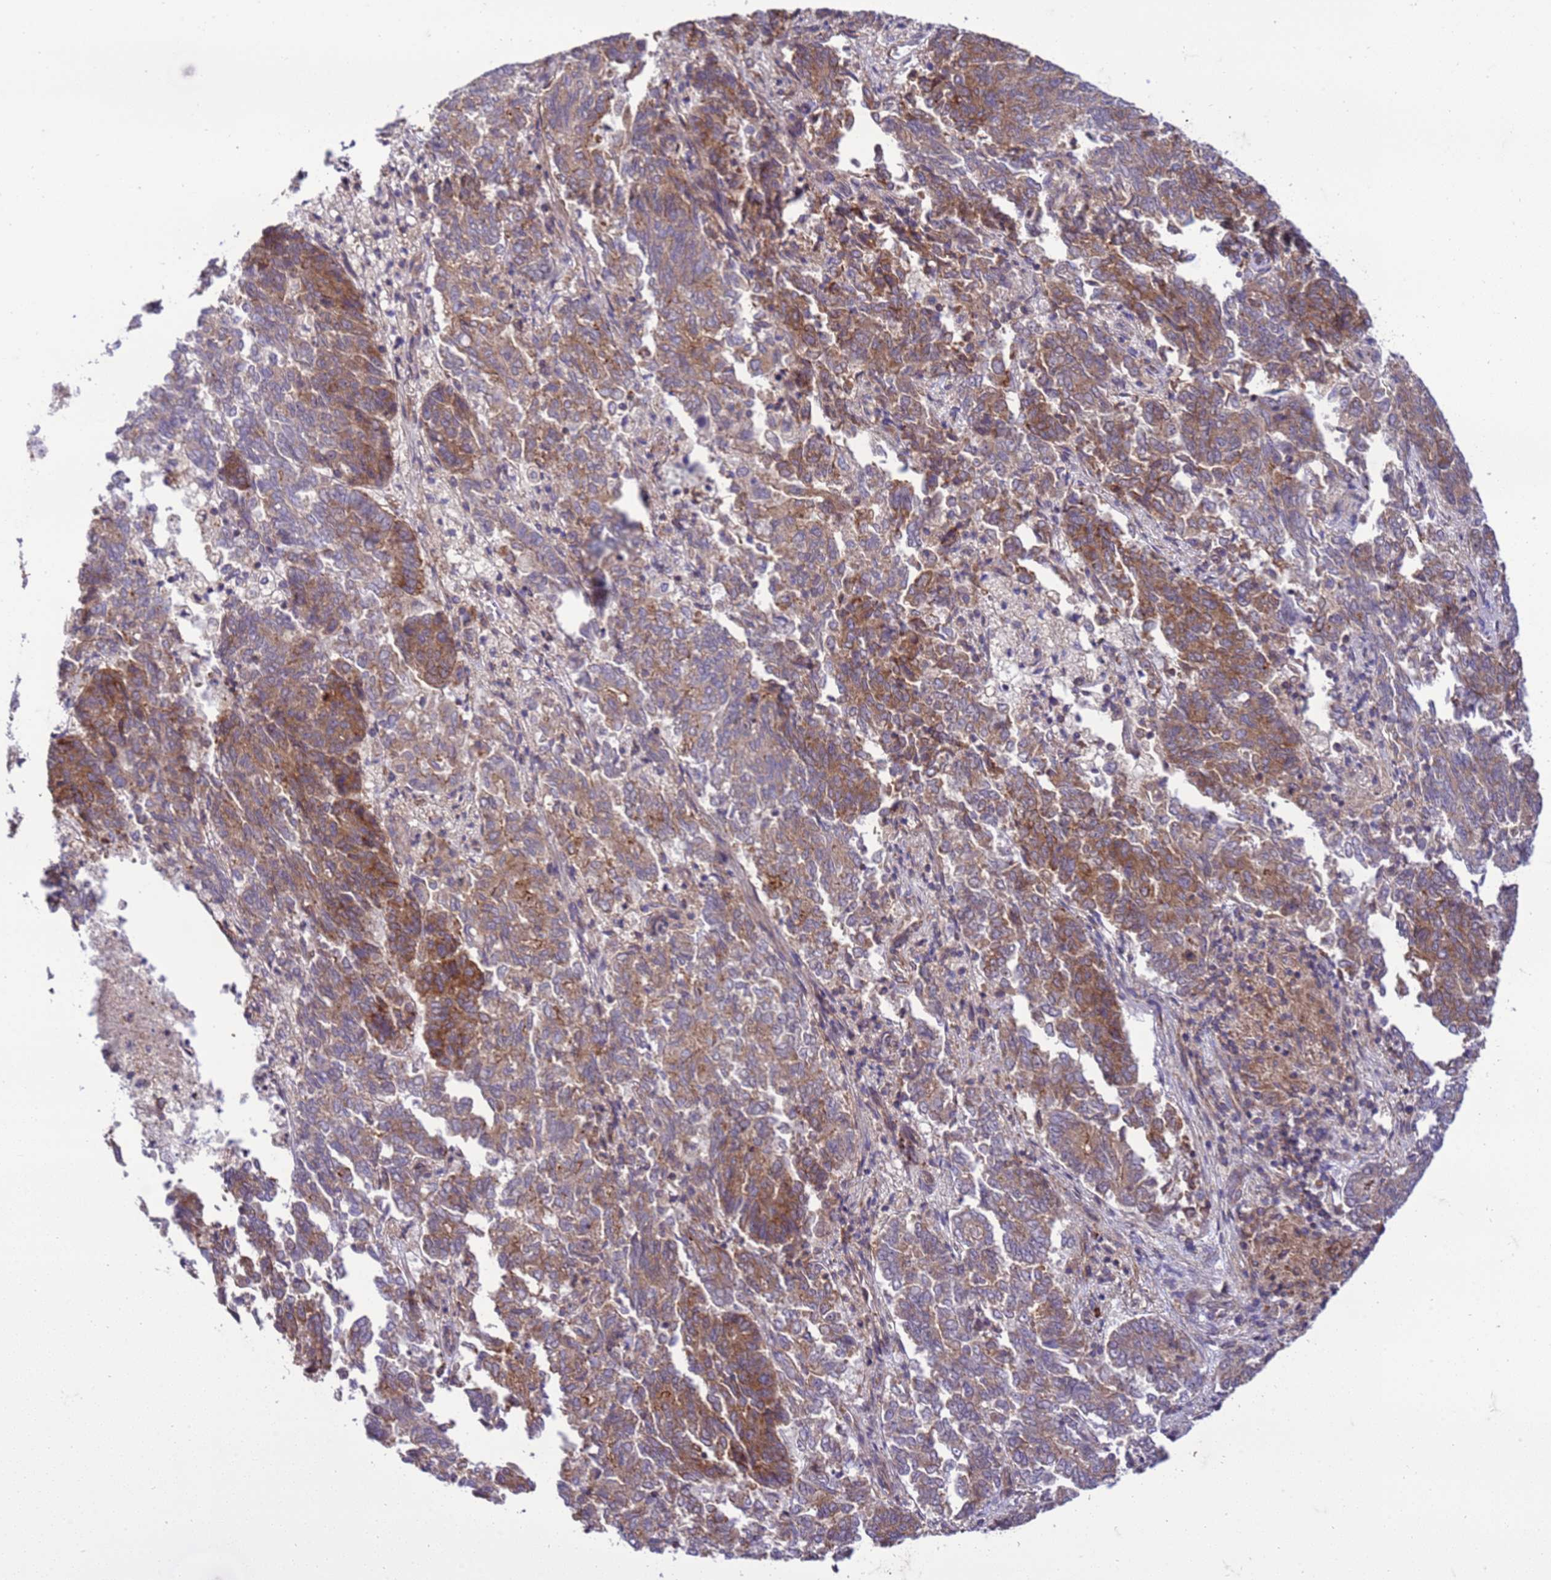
{"staining": {"intensity": "moderate", "quantity": ">75%", "location": "cytoplasmic/membranous"}, "tissue": "endometrial cancer", "cell_type": "Tumor cells", "image_type": "cancer", "snomed": [{"axis": "morphology", "description": "Adenocarcinoma, NOS"}, {"axis": "topography", "description": "Endometrium"}], "caption": "An image showing moderate cytoplasmic/membranous staining in about >75% of tumor cells in endometrial cancer (adenocarcinoma), as visualized by brown immunohistochemical staining.", "gene": "GEN1", "patient": {"sex": "female", "age": 80}}